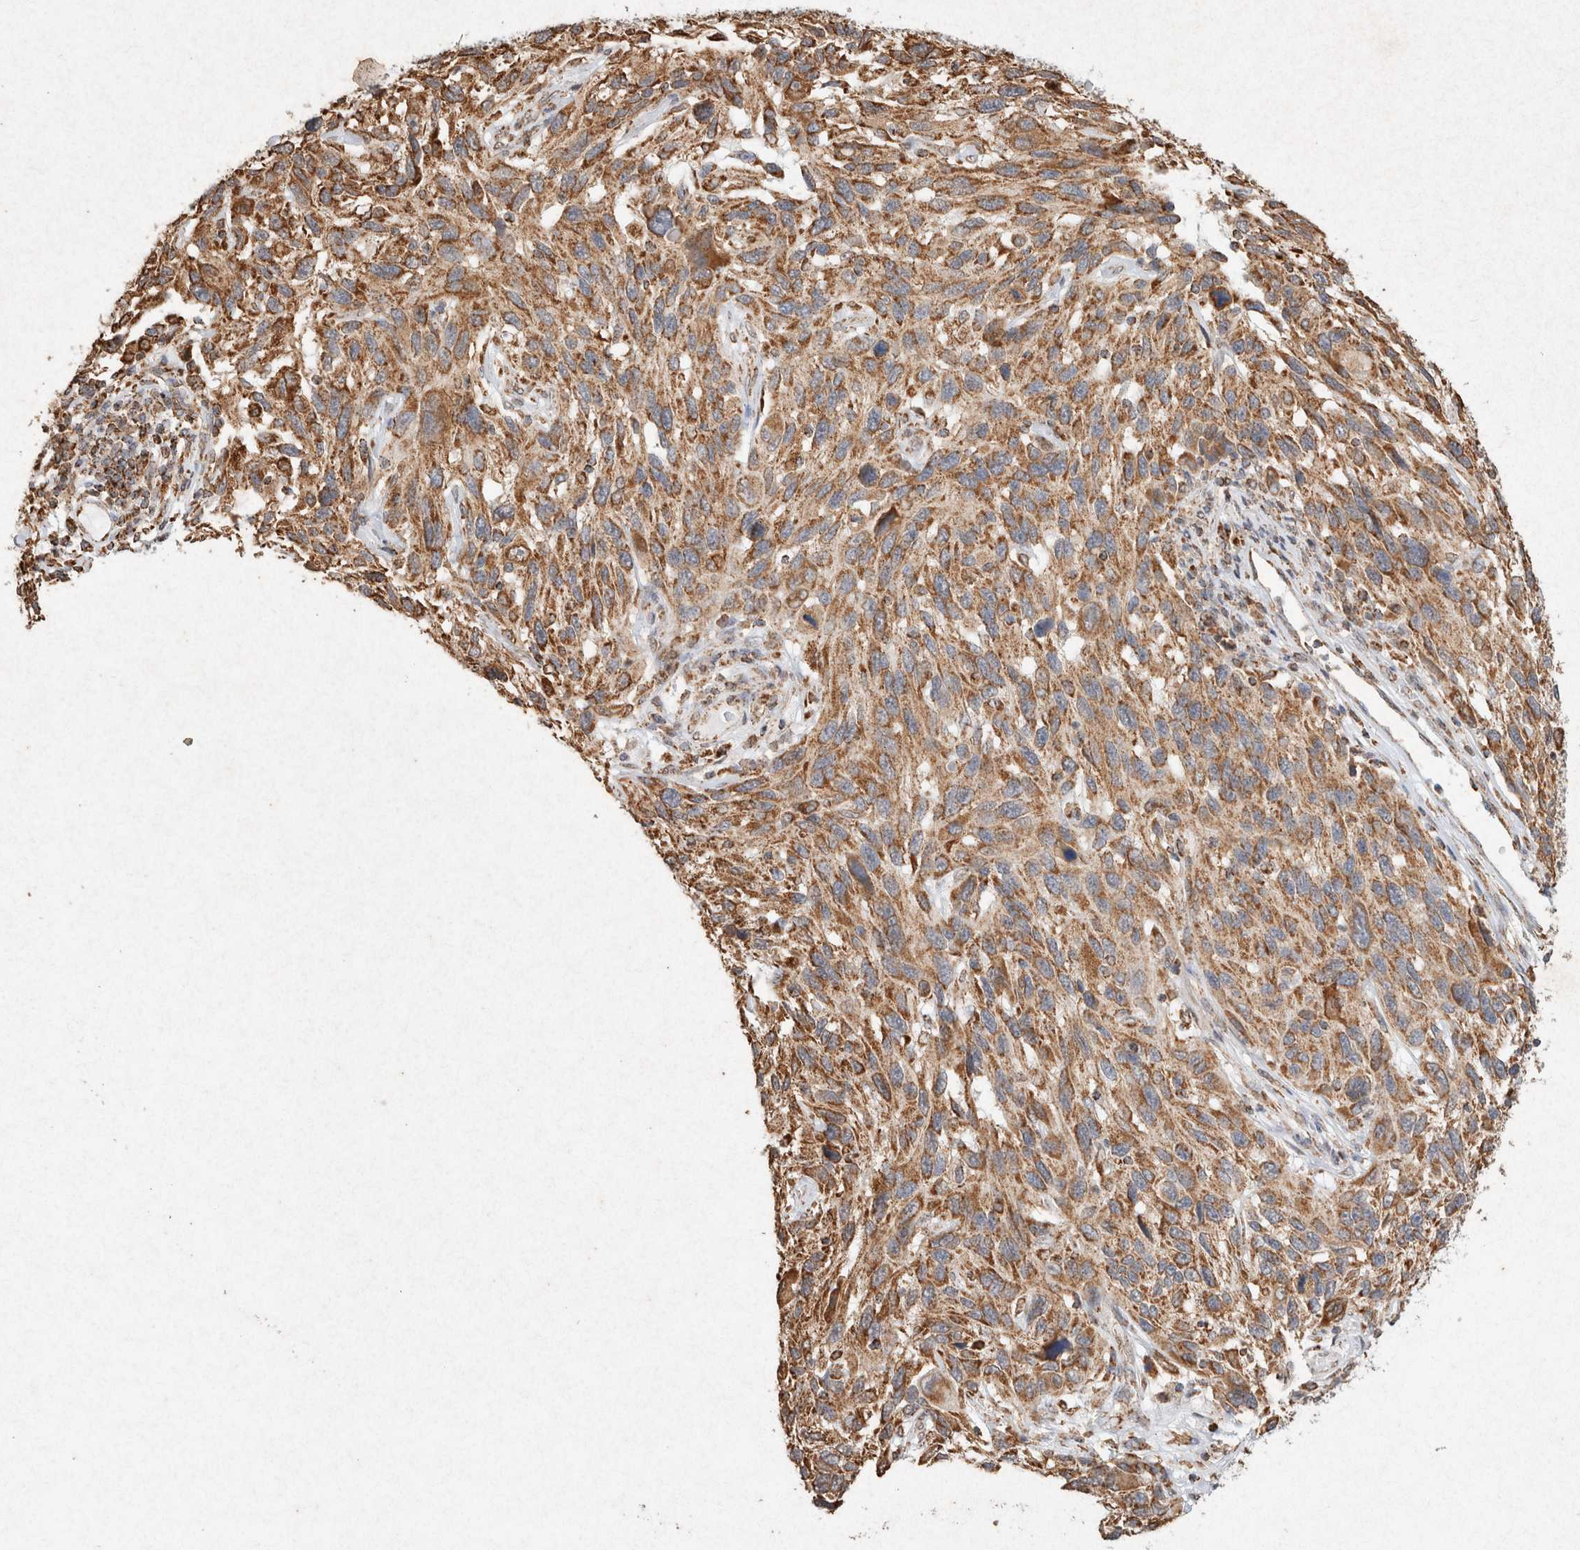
{"staining": {"intensity": "moderate", "quantity": ">75%", "location": "cytoplasmic/membranous"}, "tissue": "melanoma", "cell_type": "Tumor cells", "image_type": "cancer", "snomed": [{"axis": "morphology", "description": "Malignant melanoma, NOS"}, {"axis": "topography", "description": "Skin"}], "caption": "Melanoma stained for a protein exhibits moderate cytoplasmic/membranous positivity in tumor cells.", "gene": "SDC2", "patient": {"sex": "male", "age": 53}}